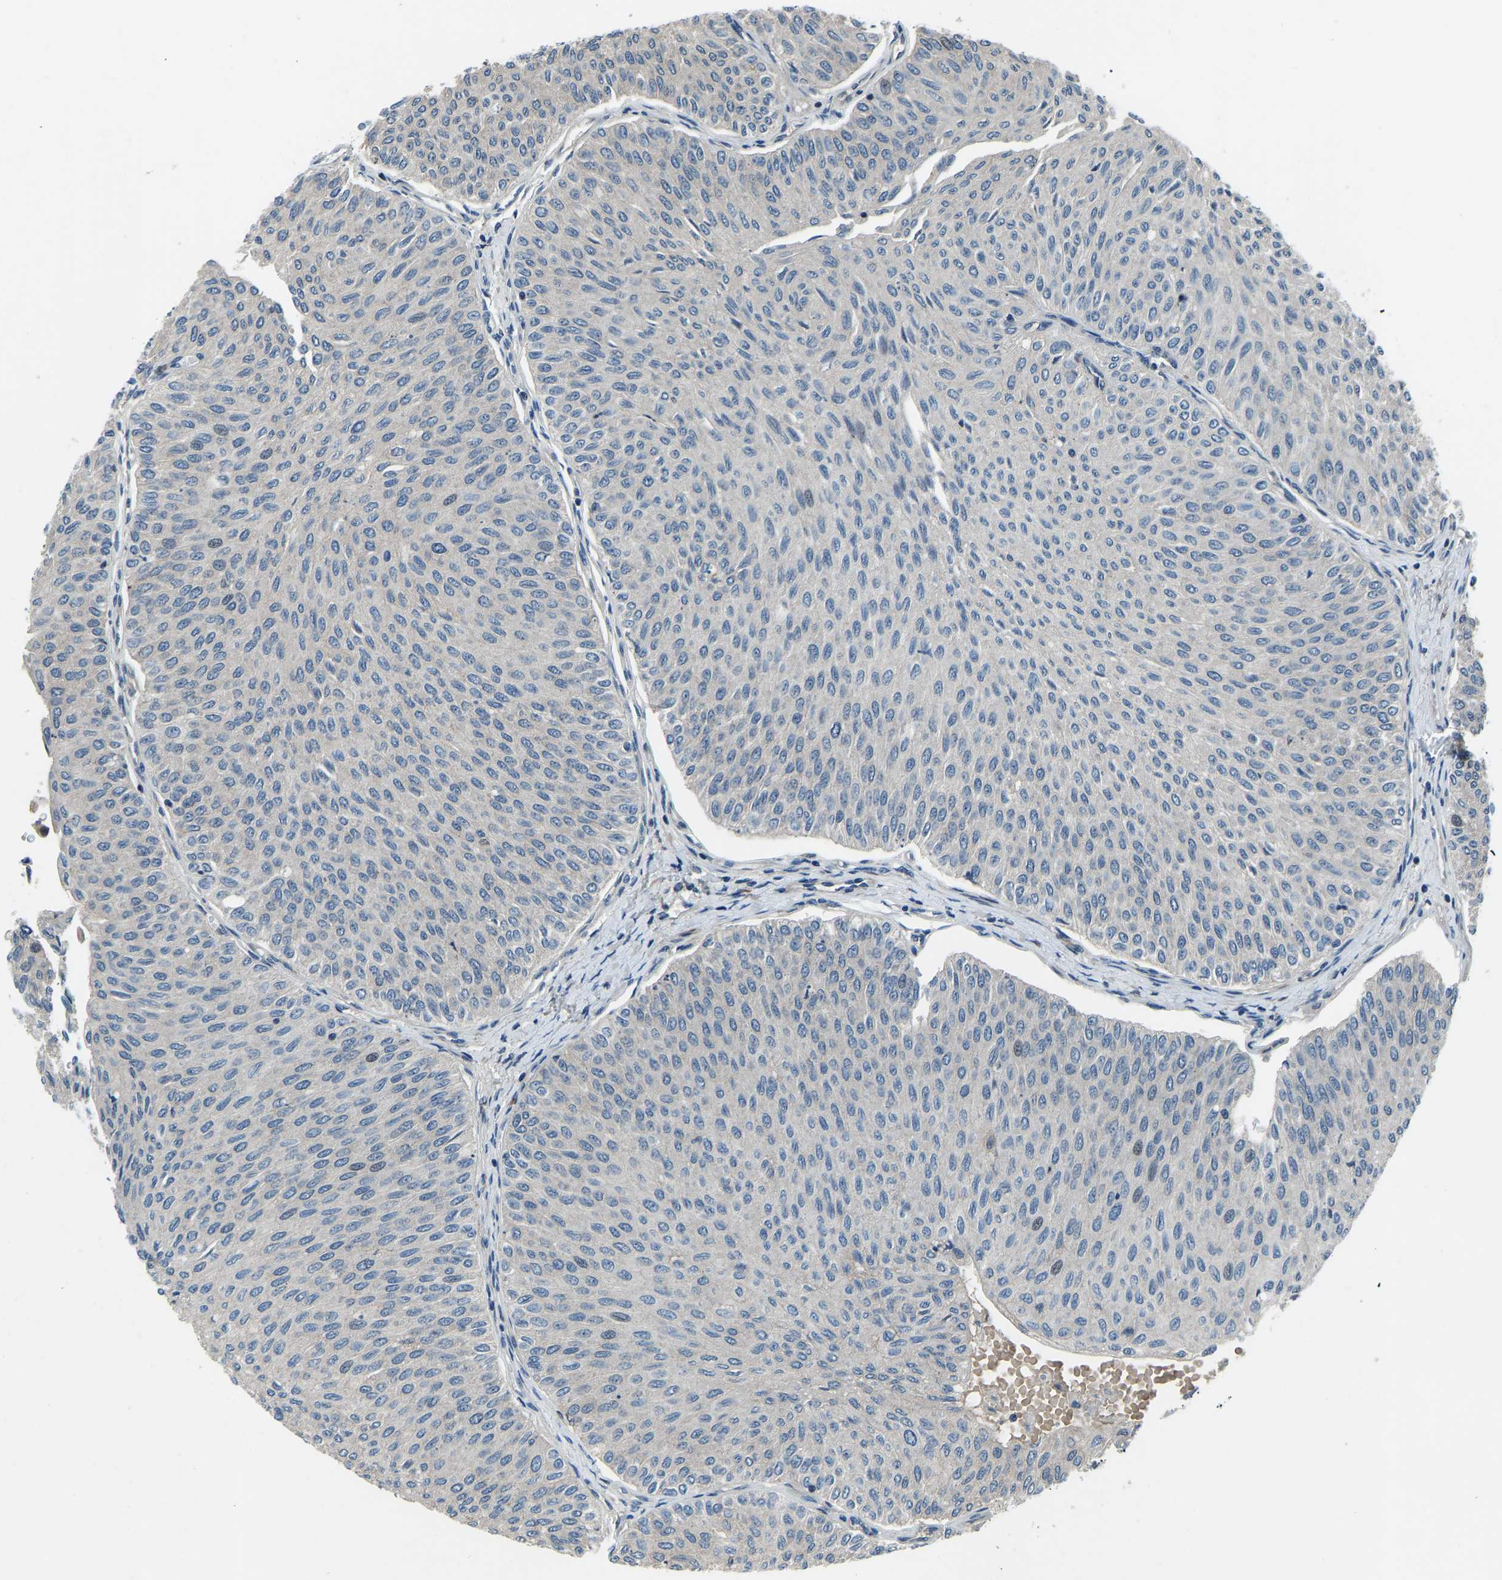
{"staining": {"intensity": "negative", "quantity": "none", "location": "none"}, "tissue": "urothelial cancer", "cell_type": "Tumor cells", "image_type": "cancer", "snomed": [{"axis": "morphology", "description": "Urothelial carcinoma, Low grade"}, {"axis": "topography", "description": "Urinary bladder"}], "caption": "Human urothelial carcinoma (low-grade) stained for a protein using IHC shows no expression in tumor cells.", "gene": "RLIM", "patient": {"sex": "male", "age": 78}}